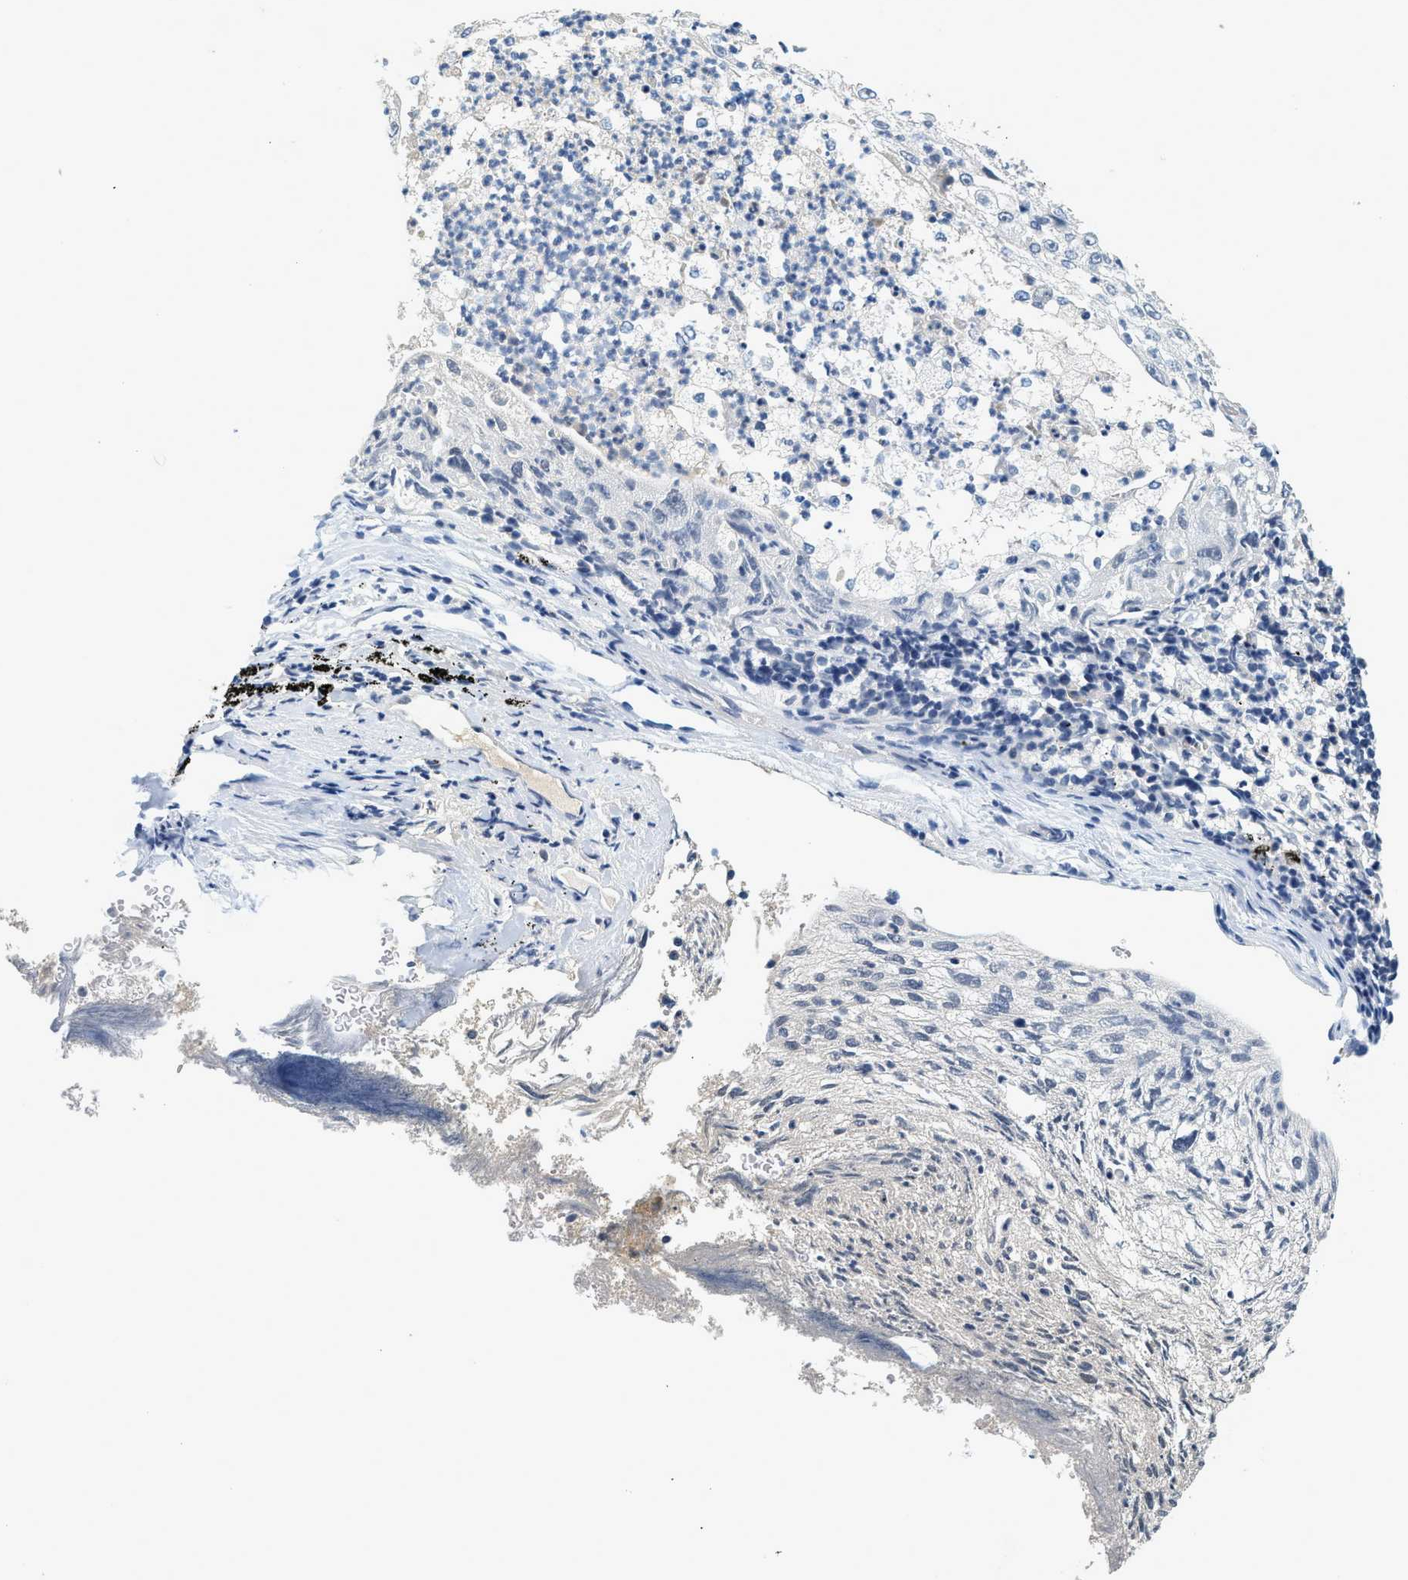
{"staining": {"intensity": "negative", "quantity": "none", "location": "none"}, "tissue": "lung cancer", "cell_type": "Tumor cells", "image_type": "cancer", "snomed": [{"axis": "morphology", "description": "Inflammation, NOS"}, {"axis": "morphology", "description": "Squamous cell carcinoma, NOS"}, {"axis": "topography", "description": "Lymph node"}, {"axis": "topography", "description": "Soft tissue"}, {"axis": "topography", "description": "Lung"}], "caption": "Immunohistochemical staining of squamous cell carcinoma (lung) reveals no significant staining in tumor cells. Brightfield microscopy of immunohistochemistry stained with DAB (3,3'-diaminobenzidine) (brown) and hematoxylin (blue), captured at high magnification.", "gene": "MZF1", "patient": {"sex": "male", "age": 66}}